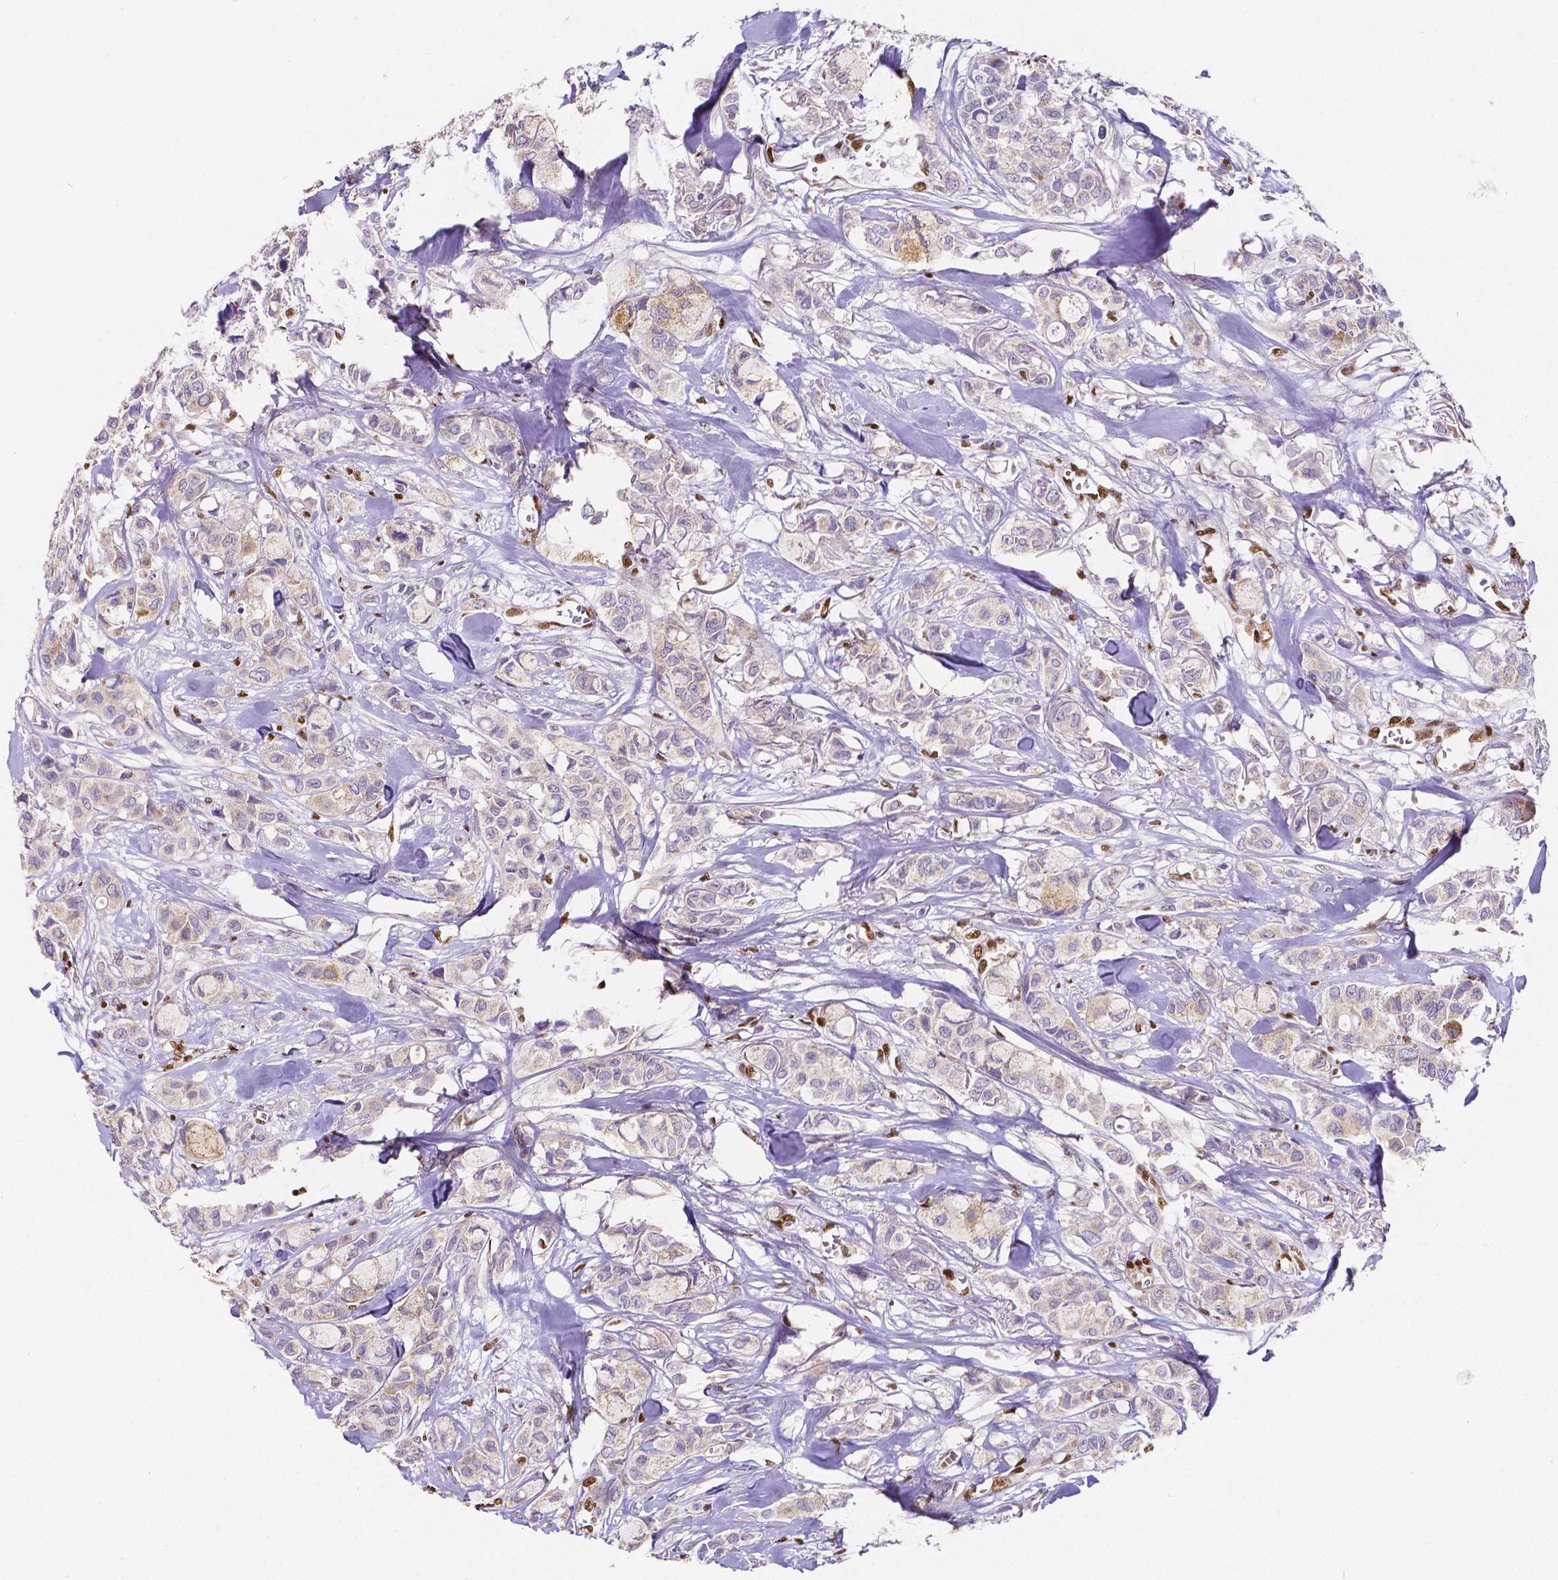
{"staining": {"intensity": "negative", "quantity": "none", "location": "none"}, "tissue": "breast cancer", "cell_type": "Tumor cells", "image_type": "cancer", "snomed": [{"axis": "morphology", "description": "Duct carcinoma"}, {"axis": "topography", "description": "Breast"}], "caption": "This is an immunohistochemistry micrograph of breast infiltrating ductal carcinoma. There is no staining in tumor cells.", "gene": "MEF2C", "patient": {"sex": "female", "age": 85}}